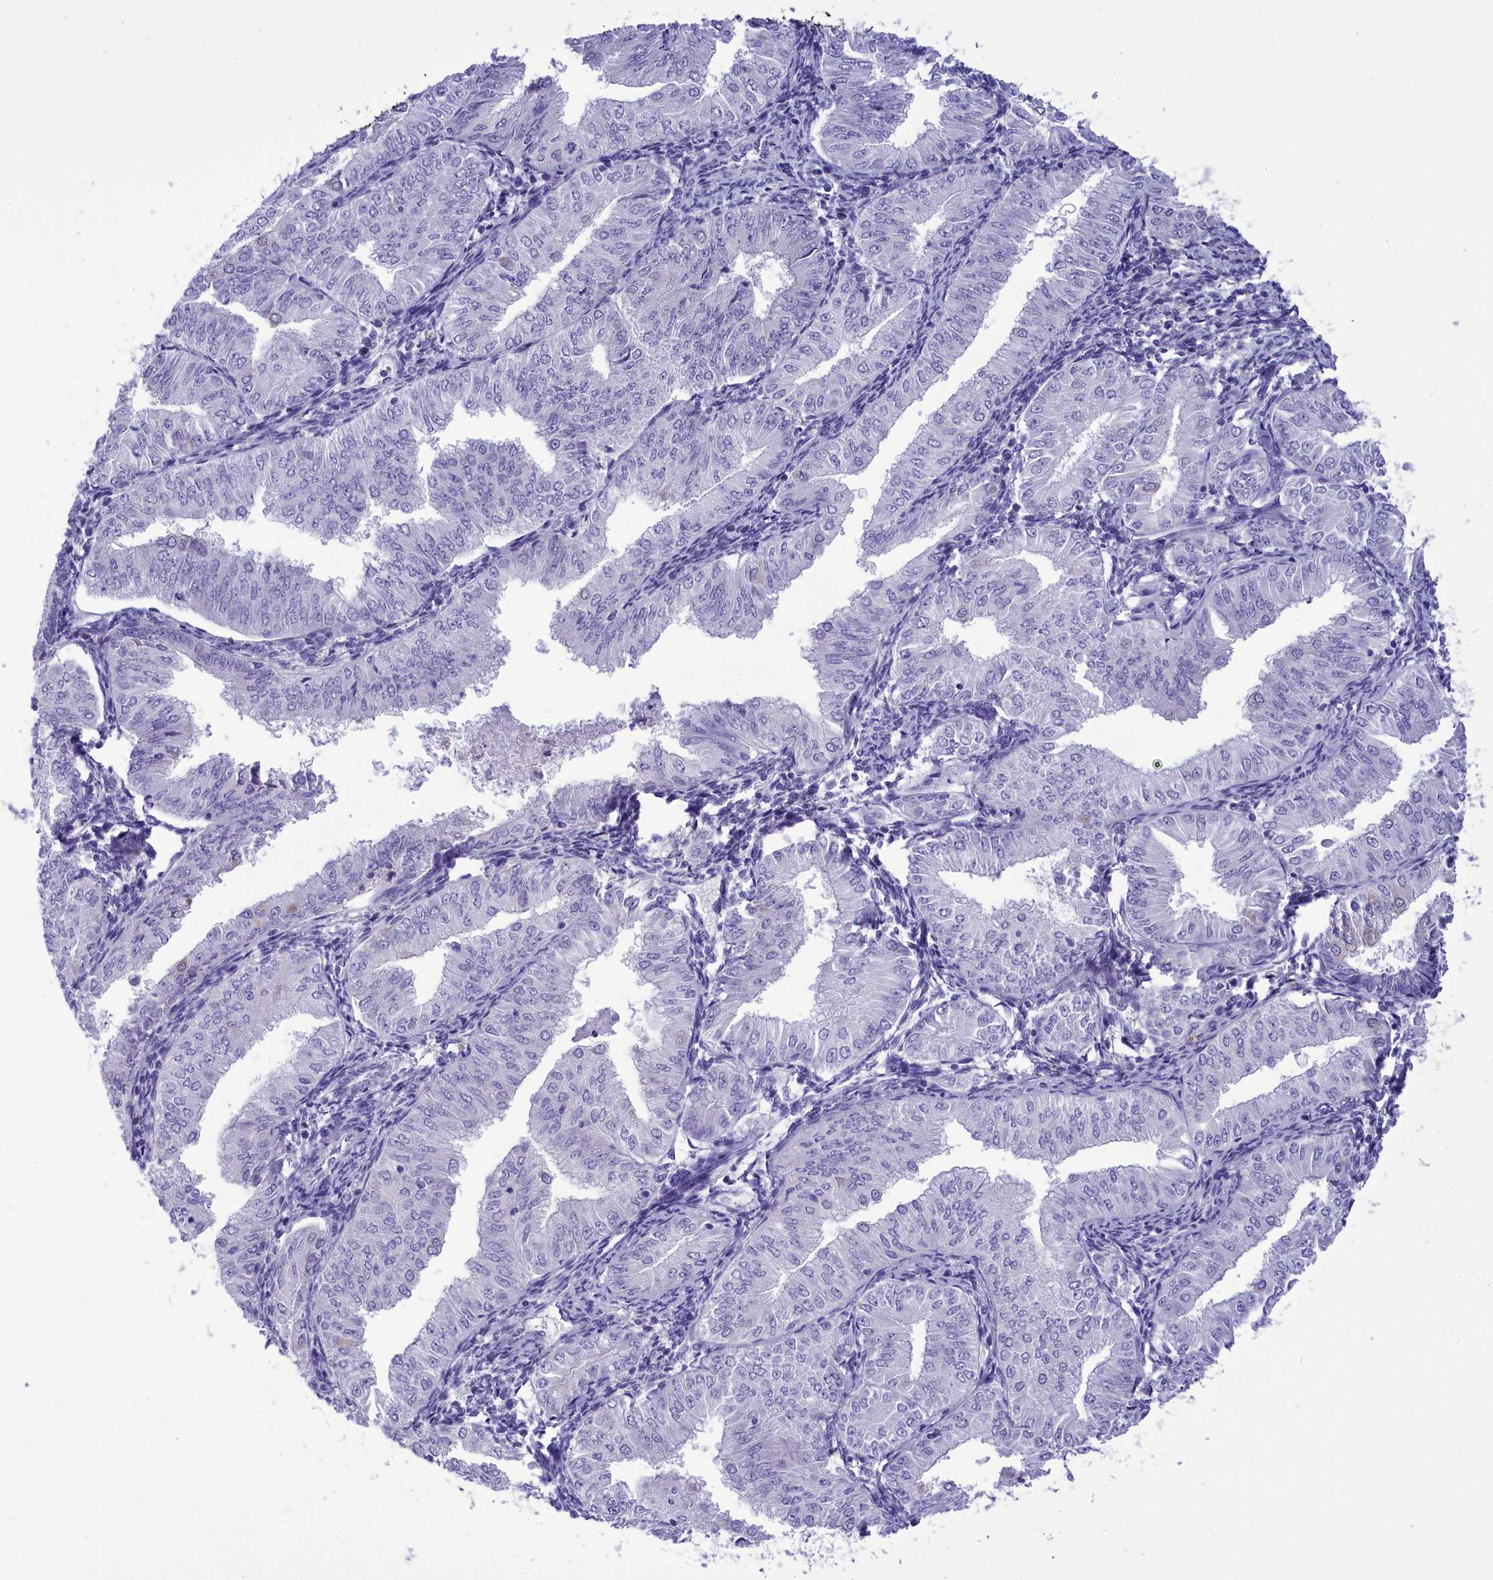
{"staining": {"intensity": "negative", "quantity": "none", "location": "none"}, "tissue": "endometrial cancer", "cell_type": "Tumor cells", "image_type": "cancer", "snomed": [{"axis": "morphology", "description": "Normal tissue, NOS"}, {"axis": "morphology", "description": "Adenocarcinoma, NOS"}, {"axis": "topography", "description": "Endometrium"}], "caption": "Immunohistochemistry (IHC) image of neoplastic tissue: human adenocarcinoma (endometrial) stained with DAB (3,3'-diaminobenzidine) exhibits no significant protein positivity in tumor cells. (DAB (3,3'-diaminobenzidine) immunohistochemistry visualized using brightfield microscopy, high magnification).", "gene": "DCAF16", "patient": {"sex": "female", "age": 53}}